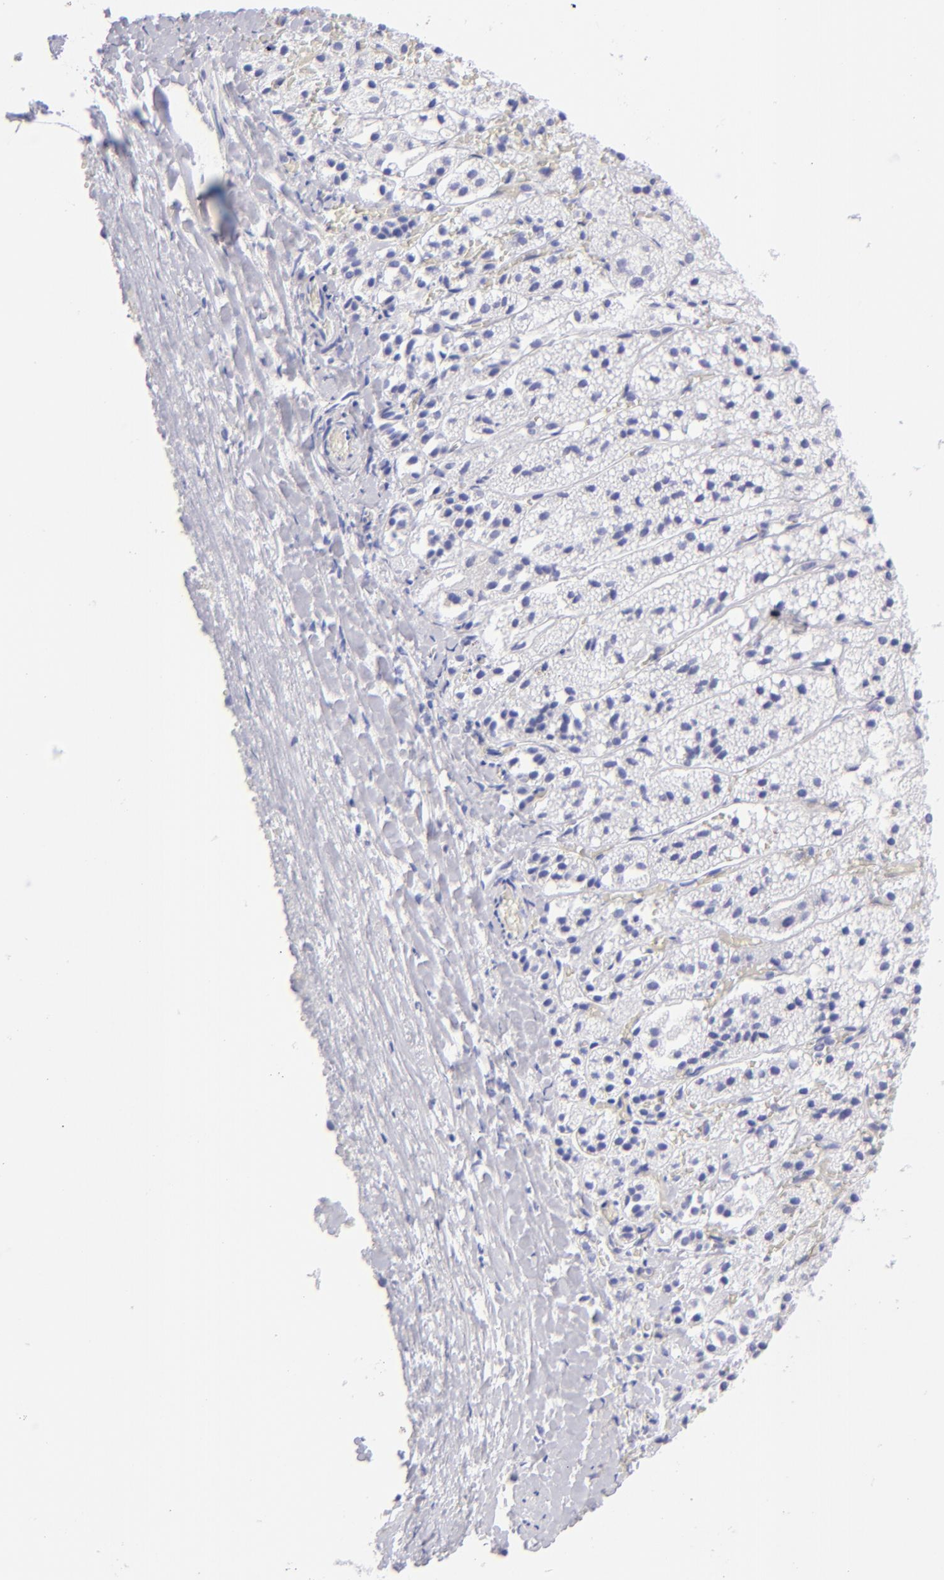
{"staining": {"intensity": "negative", "quantity": "none", "location": "none"}, "tissue": "adrenal gland", "cell_type": "Glandular cells", "image_type": "normal", "snomed": [{"axis": "morphology", "description": "Normal tissue, NOS"}, {"axis": "topography", "description": "Adrenal gland"}], "caption": "Immunohistochemistry (IHC) photomicrograph of benign adrenal gland stained for a protein (brown), which shows no staining in glandular cells.", "gene": "SLC1A3", "patient": {"sex": "female", "age": 44}}